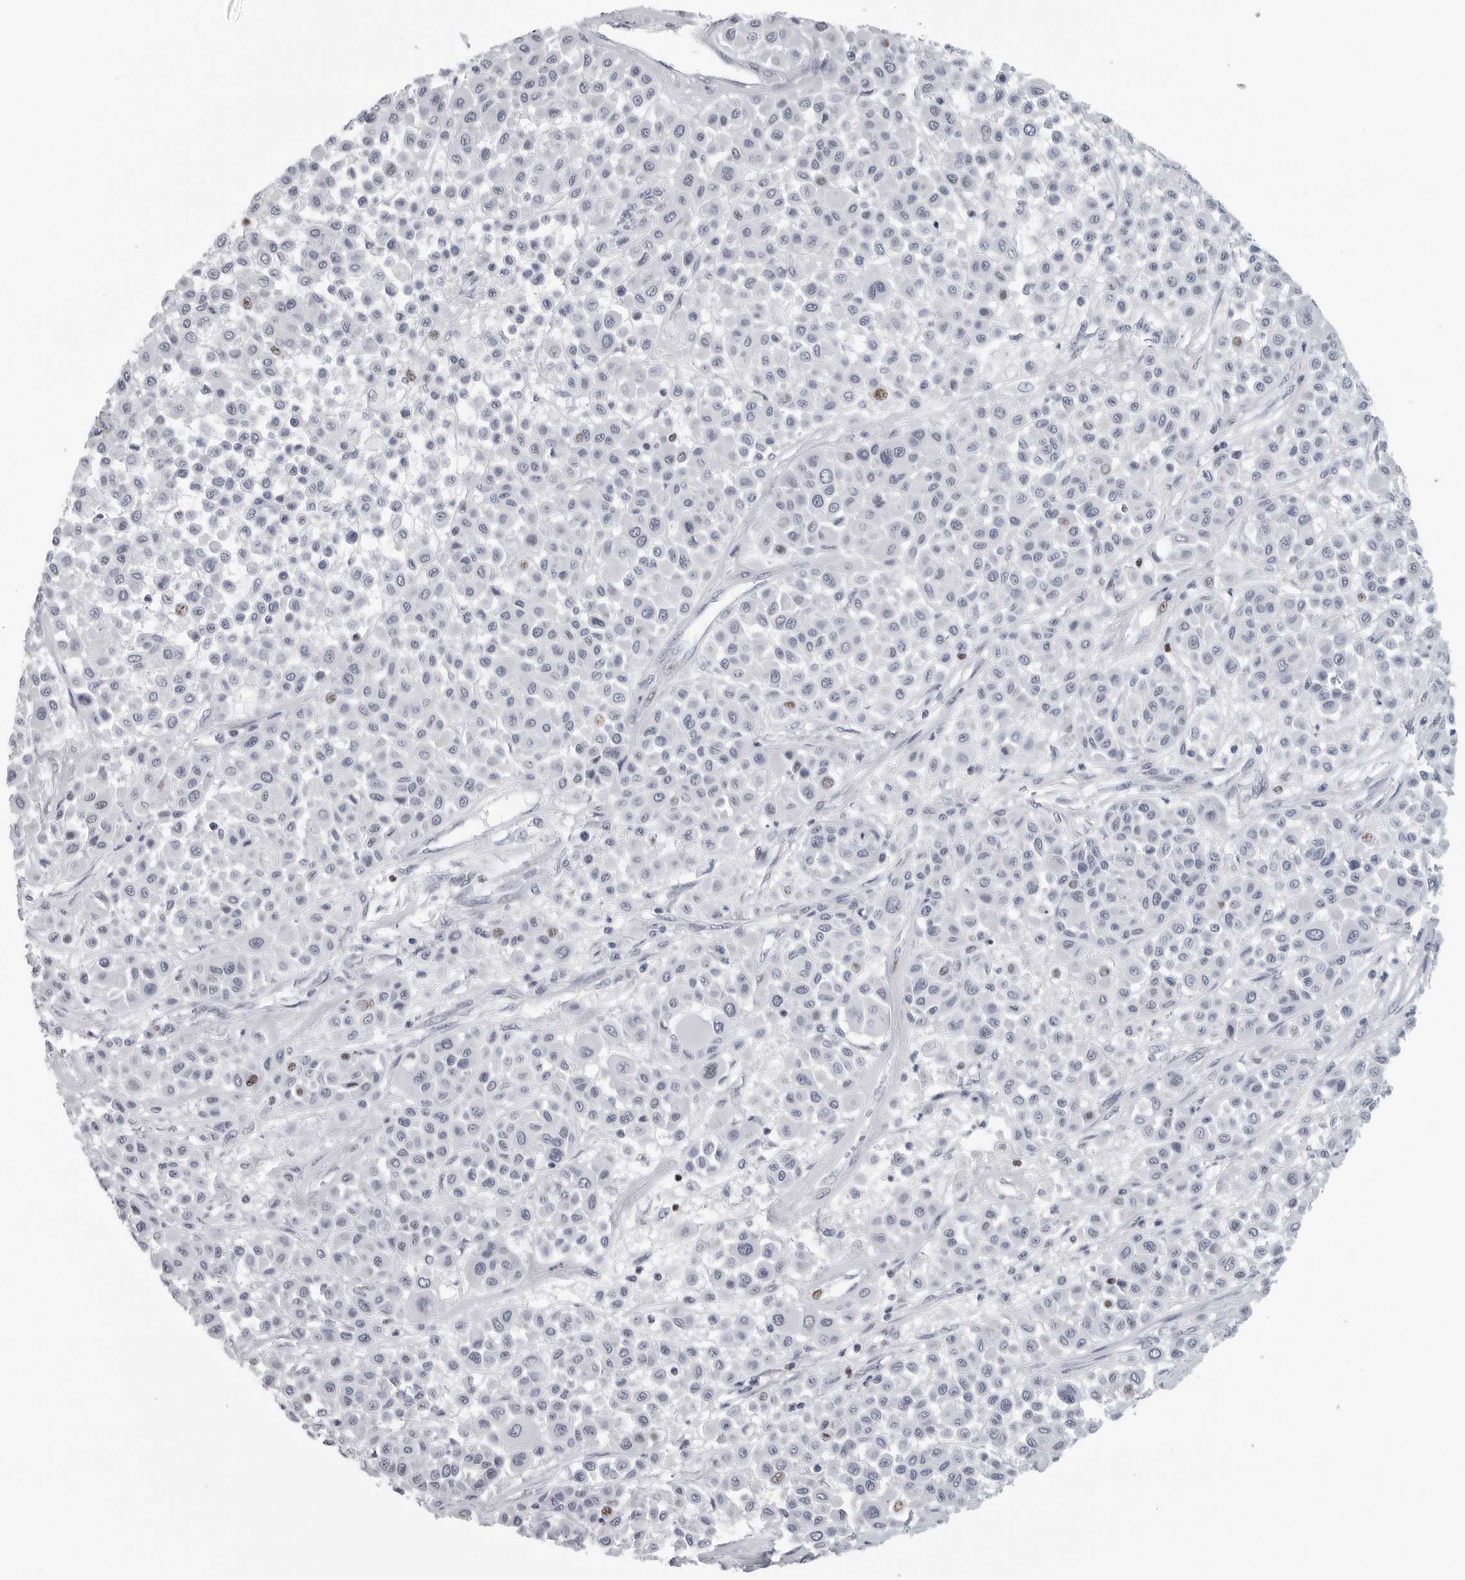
{"staining": {"intensity": "negative", "quantity": "none", "location": "none"}, "tissue": "melanoma", "cell_type": "Tumor cells", "image_type": "cancer", "snomed": [{"axis": "morphology", "description": "Malignant melanoma, Metastatic site"}, {"axis": "topography", "description": "Soft tissue"}], "caption": "There is no significant positivity in tumor cells of melanoma. (DAB immunohistochemistry visualized using brightfield microscopy, high magnification).", "gene": "SATB2", "patient": {"sex": "male", "age": 41}}